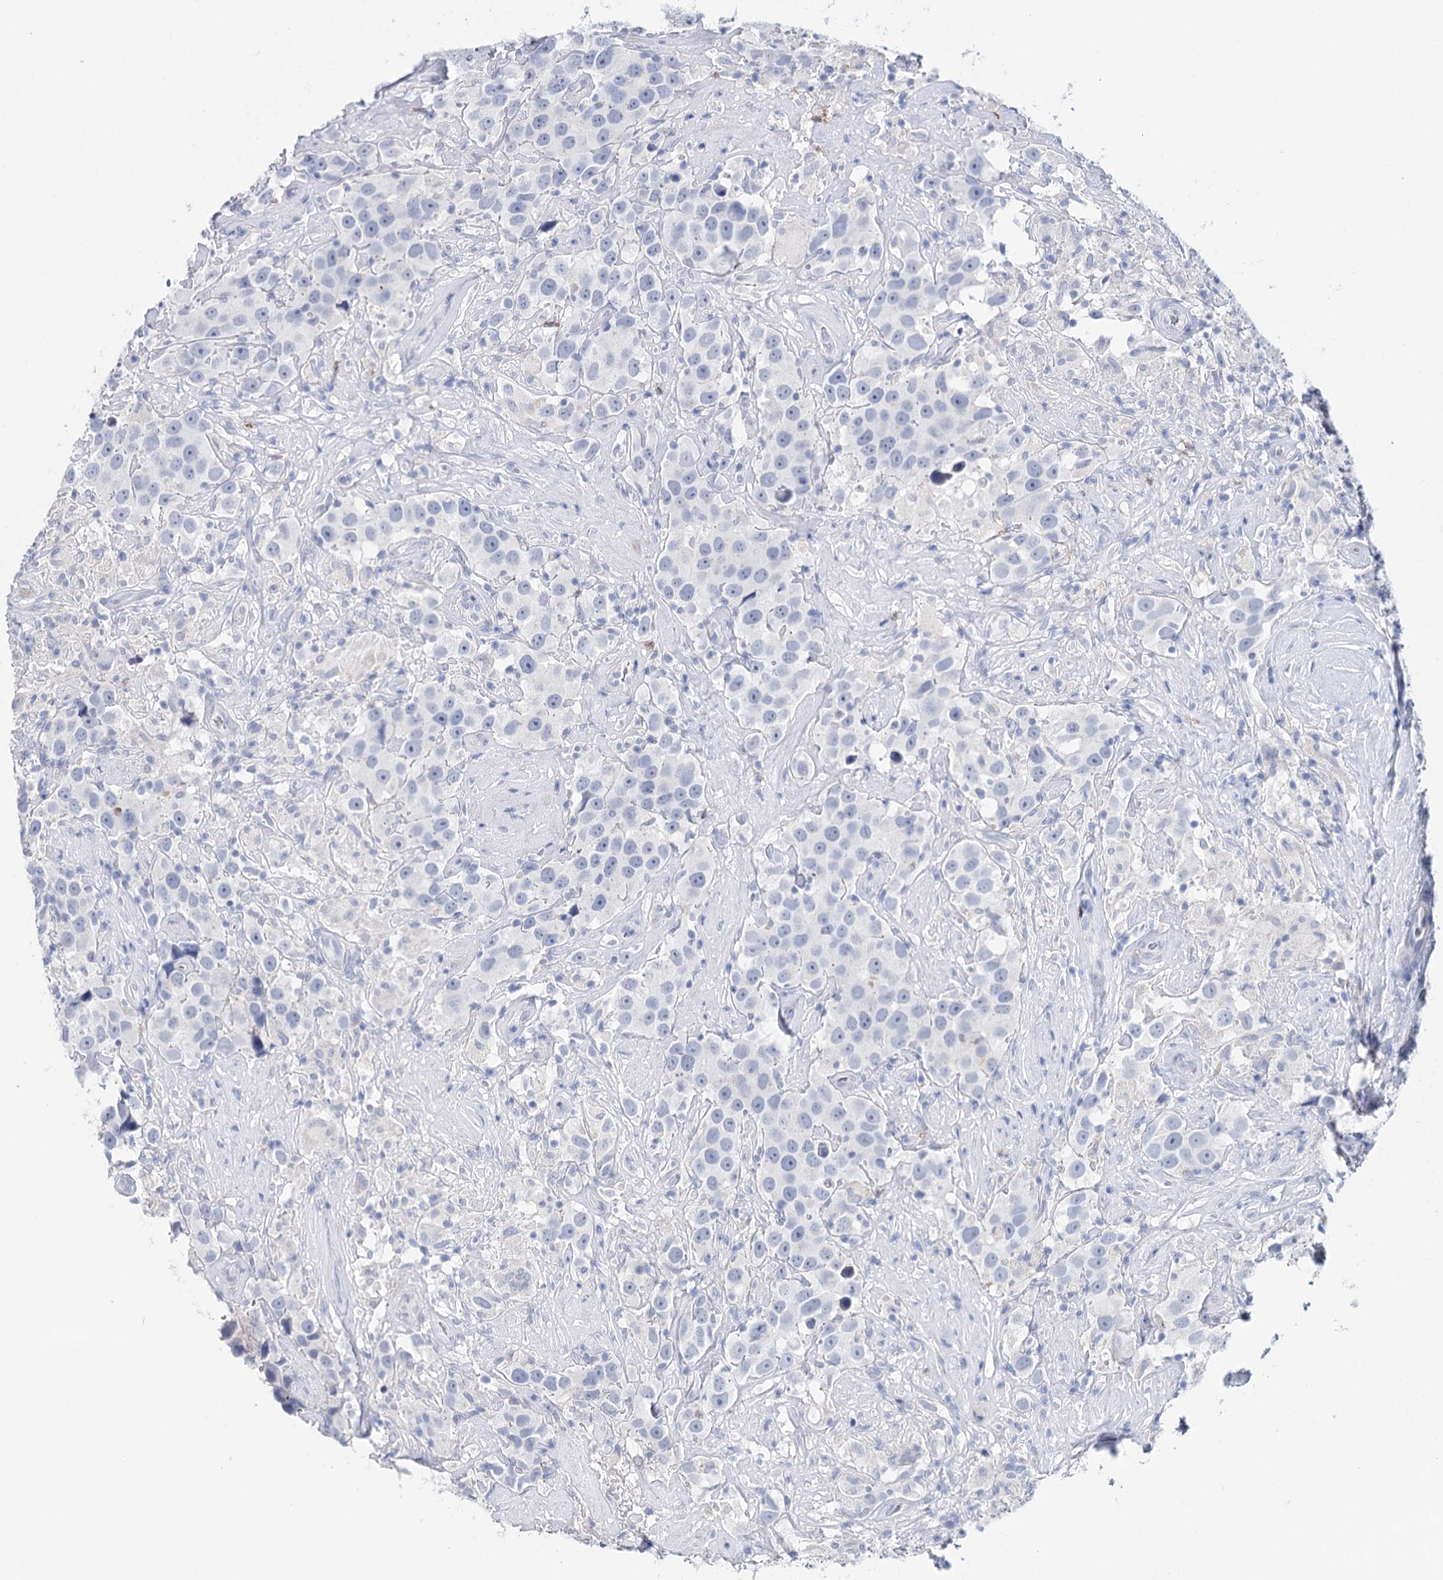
{"staining": {"intensity": "negative", "quantity": "none", "location": "none"}, "tissue": "testis cancer", "cell_type": "Tumor cells", "image_type": "cancer", "snomed": [{"axis": "morphology", "description": "Seminoma, NOS"}, {"axis": "topography", "description": "Testis"}], "caption": "Photomicrograph shows no significant protein expression in tumor cells of testis cancer.", "gene": "CEACAM8", "patient": {"sex": "male", "age": 49}}